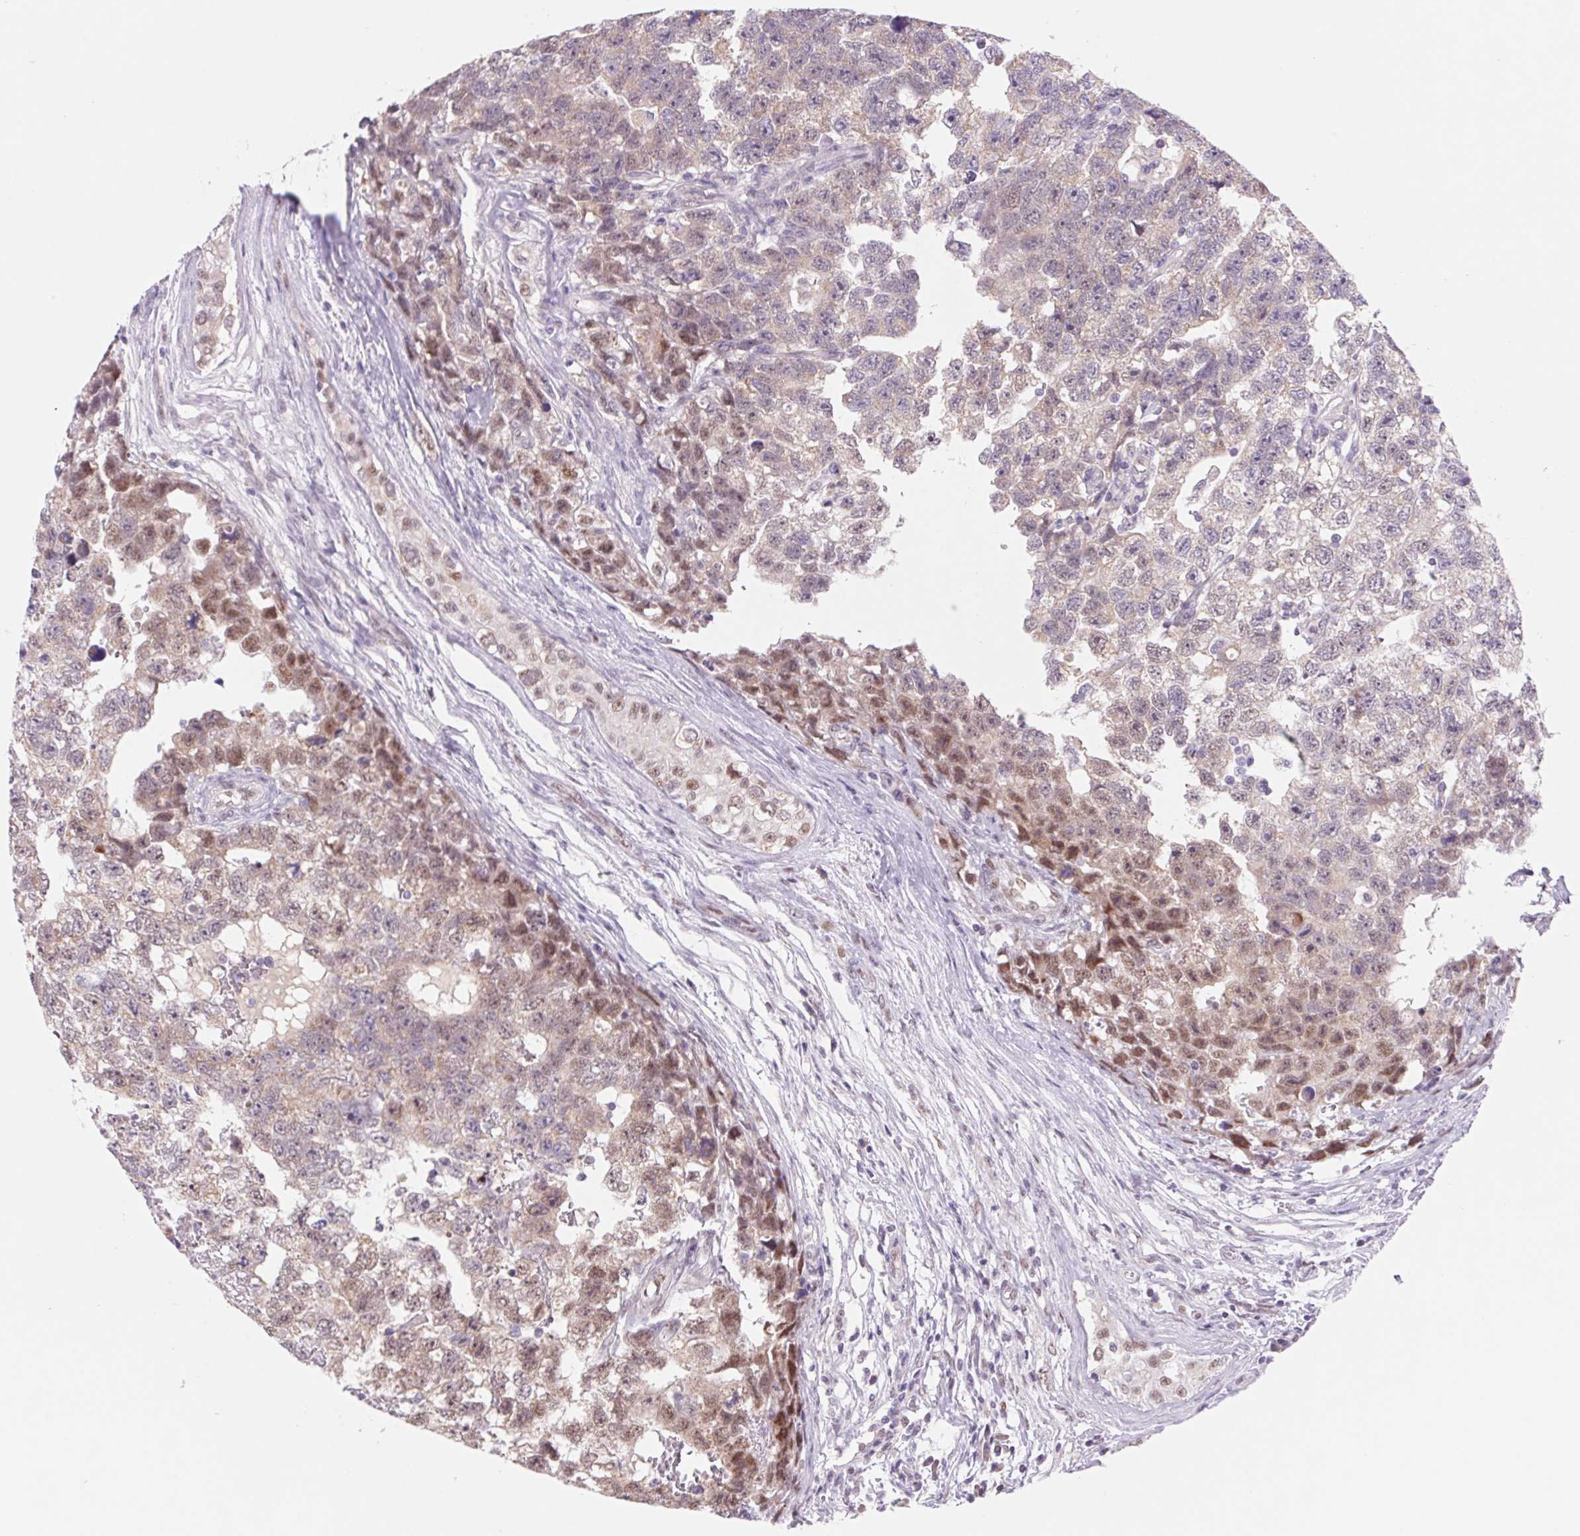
{"staining": {"intensity": "moderate", "quantity": "25%-75%", "location": "nuclear"}, "tissue": "testis cancer", "cell_type": "Tumor cells", "image_type": "cancer", "snomed": [{"axis": "morphology", "description": "Carcinoma, Embryonal, NOS"}, {"axis": "topography", "description": "Testis"}], "caption": "Protein positivity by IHC reveals moderate nuclear staining in approximately 25%-75% of tumor cells in embryonal carcinoma (testis).", "gene": "DPPA5", "patient": {"sex": "male", "age": 22}}